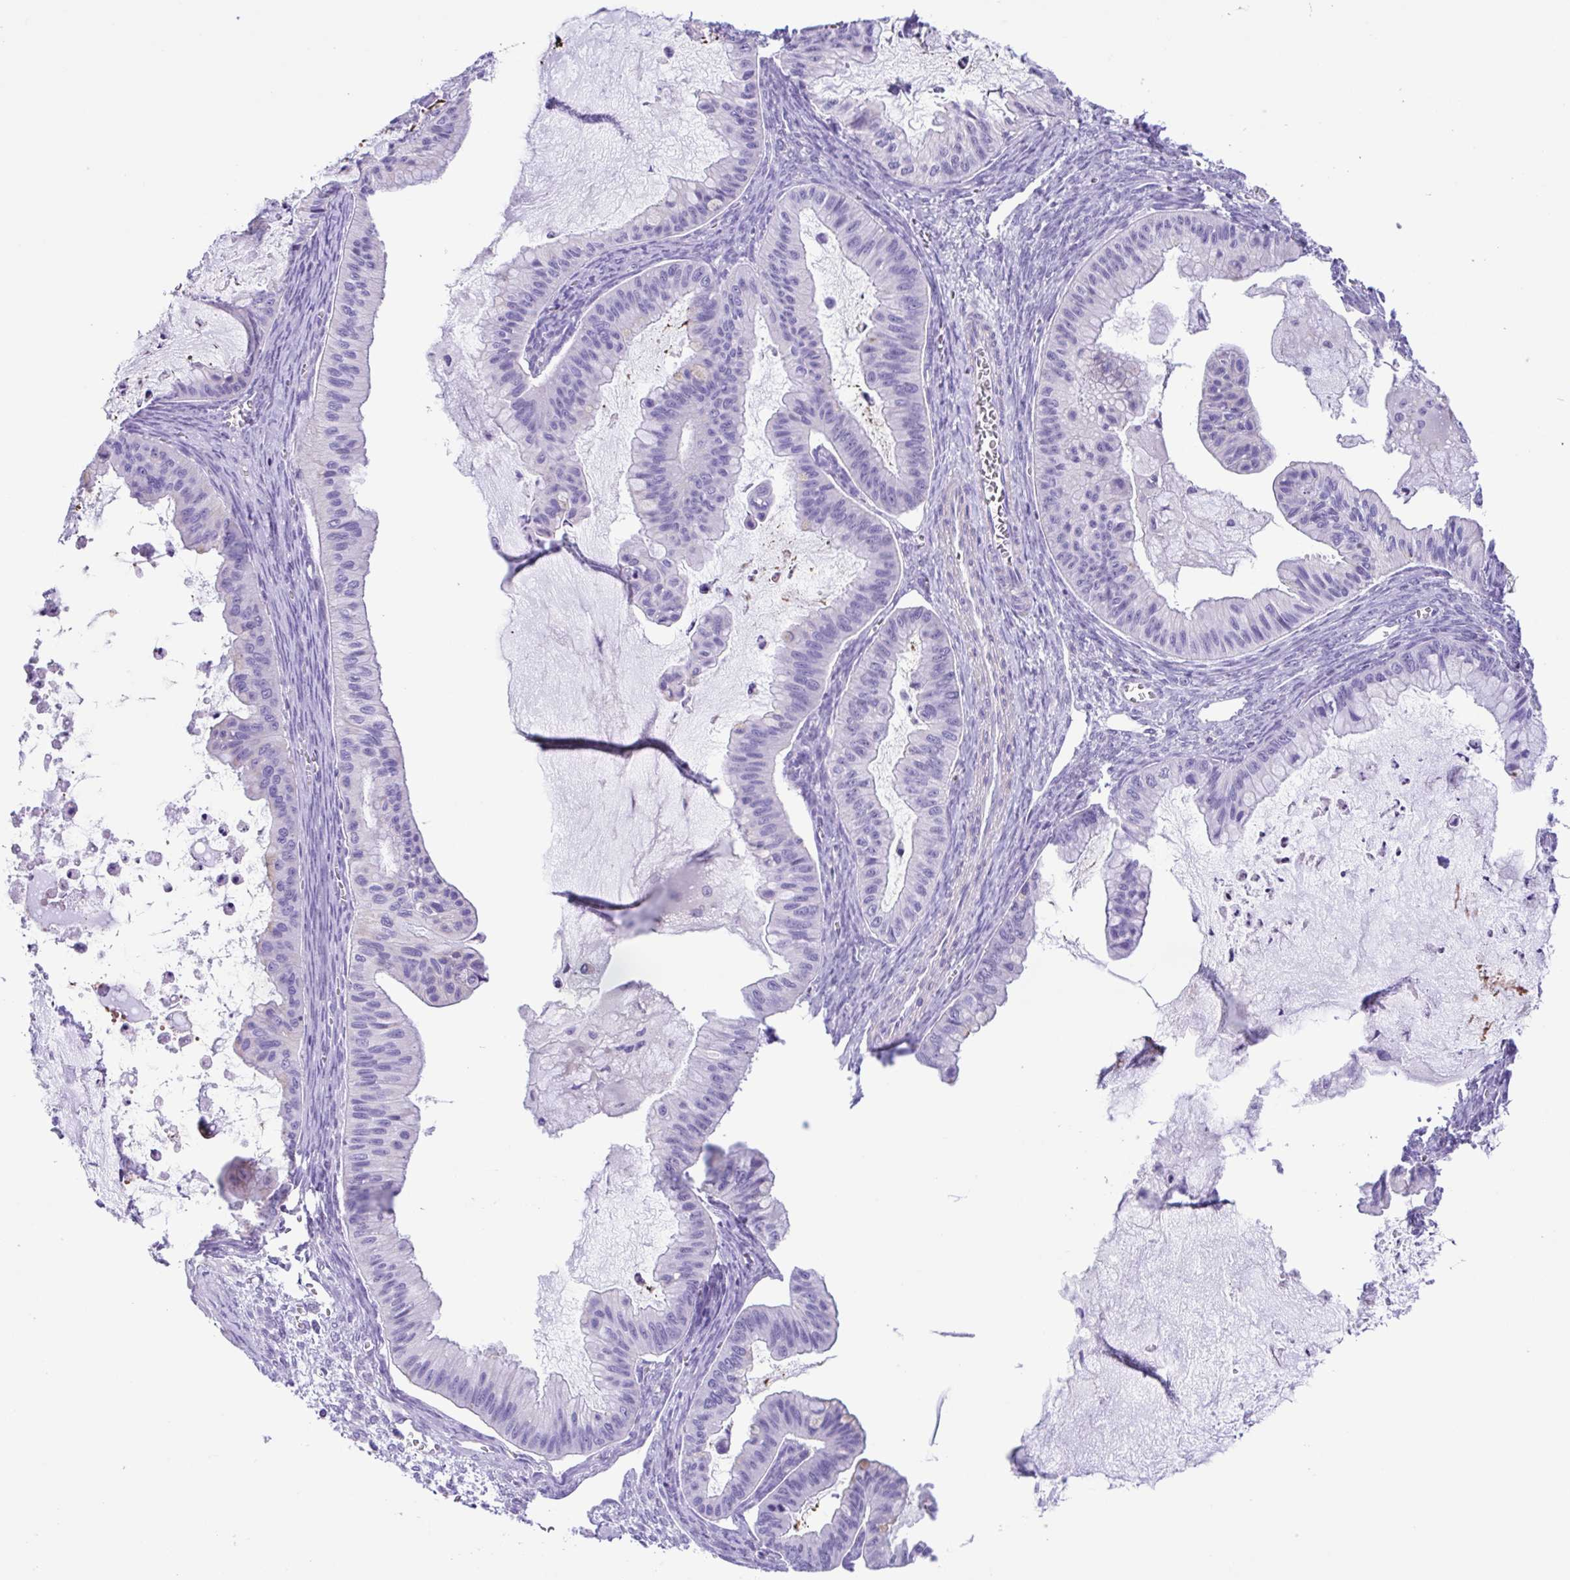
{"staining": {"intensity": "negative", "quantity": "none", "location": "none"}, "tissue": "ovarian cancer", "cell_type": "Tumor cells", "image_type": "cancer", "snomed": [{"axis": "morphology", "description": "Cystadenocarcinoma, mucinous, NOS"}, {"axis": "topography", "description": "Ovary"}], "caption": "Tumor cells show no significant staining in mucinous cystadenocarcinoma (ovarian). Nuclei are stained in blue.", "gene": "ISM2", "patient": {"sex": "female", "age": 72}}